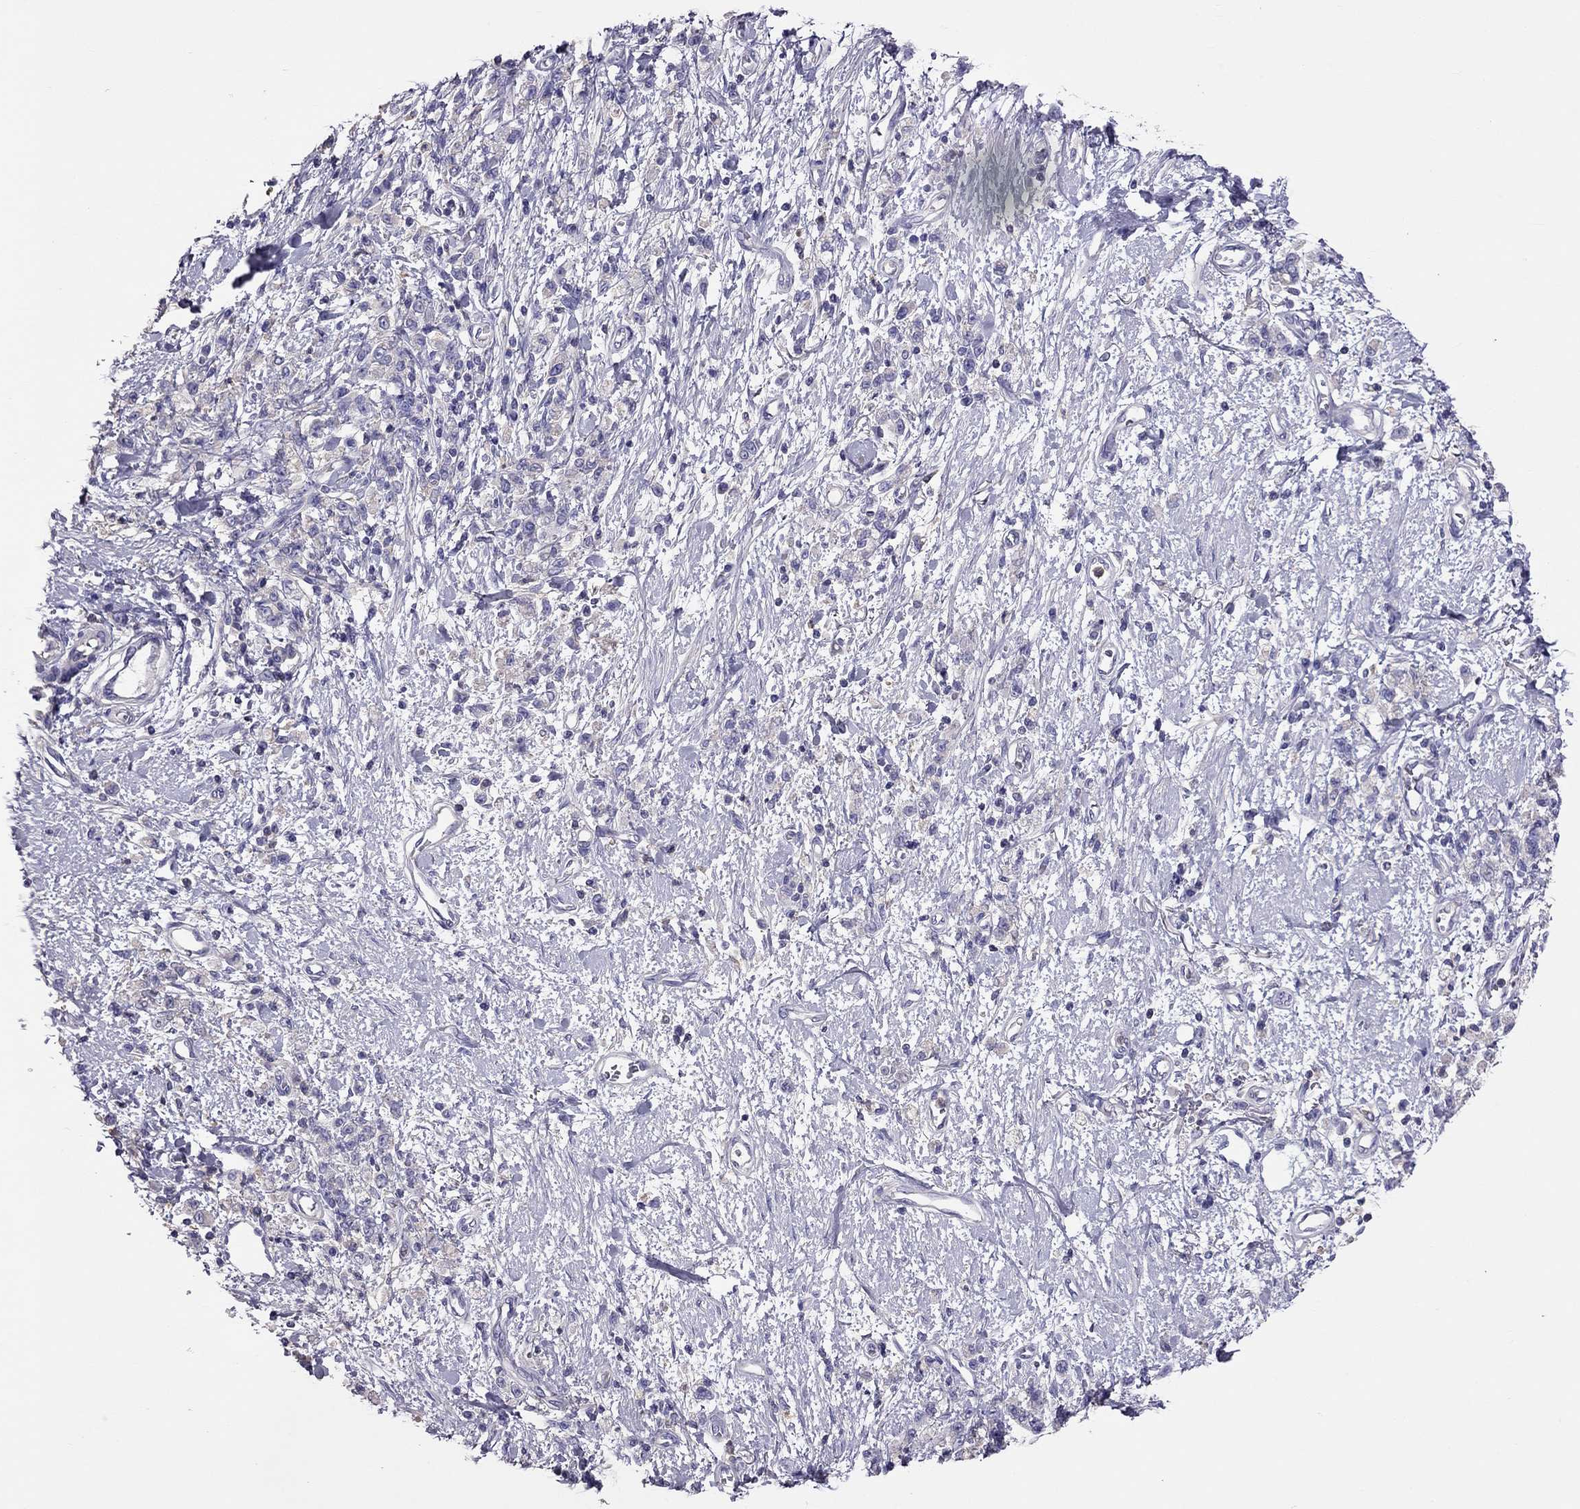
{"staining": {"intensity": "negative", "quantity": "none", "location": "none"}, "tissue": "stomach cancer", "cell_type": "Tumor cells", "image_type": "cancer", "snomed": [{"axis": "morphology", "description": "Adenocarcinoma, NOS"}, {"axis": "topography", "description": "Stomach"}], "caption": "DAB (3,3'-diaminobenzidine) immunohistochemical staining of human stomach cancer (adenocarcinoma) exhibits no significant expression in tumor cells.", "gene": "TEX22", "patient": {"sex": "male", "age": 77}}